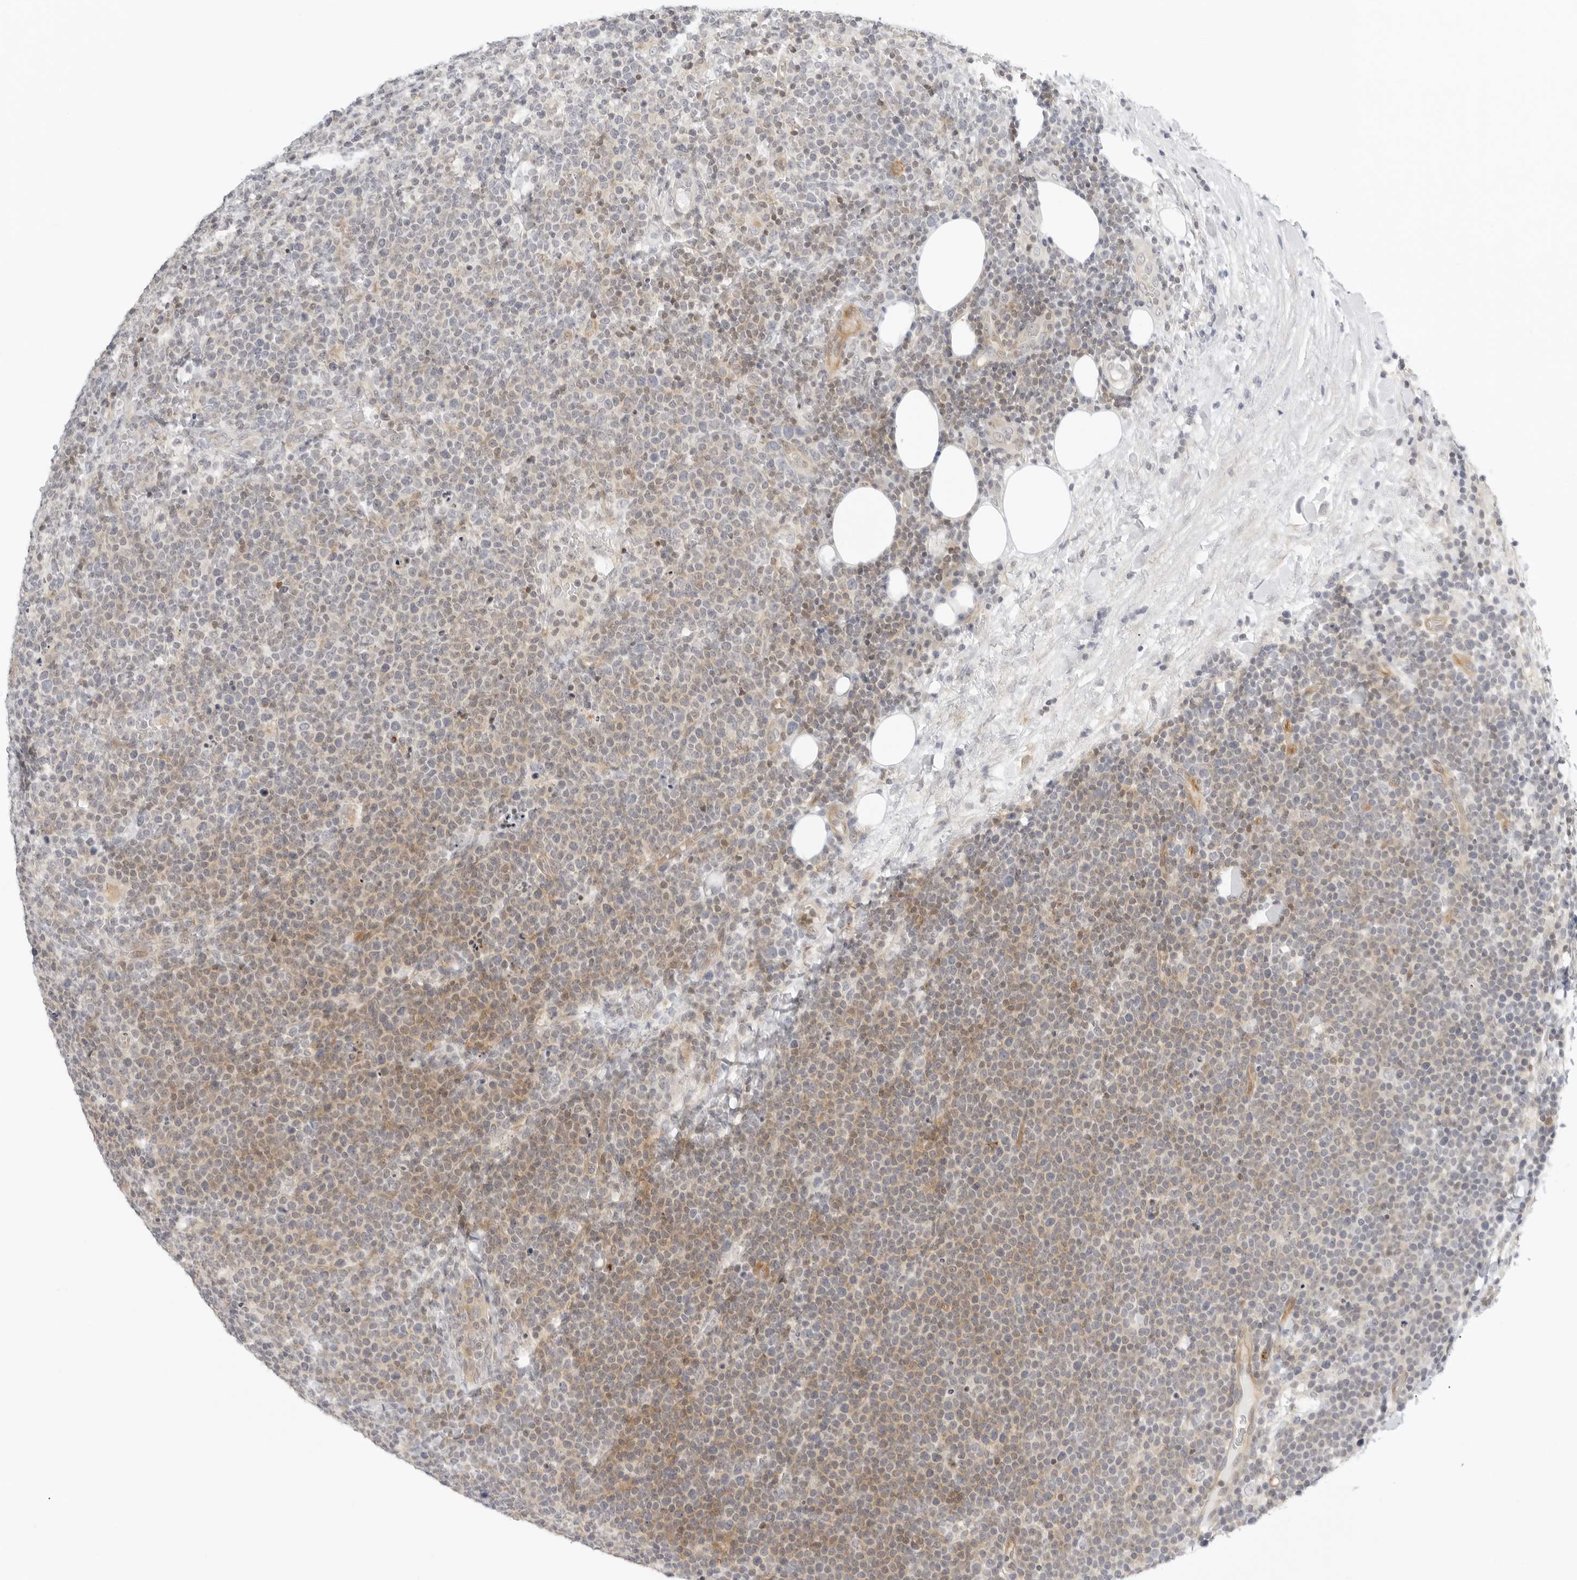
{"staining": {"intensity": "negative", "quantity": "none", "location": "none"}, "tissue": "lymphoma", "cell_type": "Tumor cells", "image_type": "cancer", "snomed": [{"axis": "morphology", "description": "Malignant lymphoma, non-Hodgkin's type, High grade"}, {"axis": "topography", "description": "Lymph node"}], "caption": "Immunohistochemistry histopathology image of neoplastic tissue: high-grade malignant lymphoma, non-Hodgkin's type stained with DAB demonstrates no significant protein positivity in tumor cells. Nuclei are stained in blue.", "gene": "OSCP1", "patient": {"sex": "male", "age": 61}}